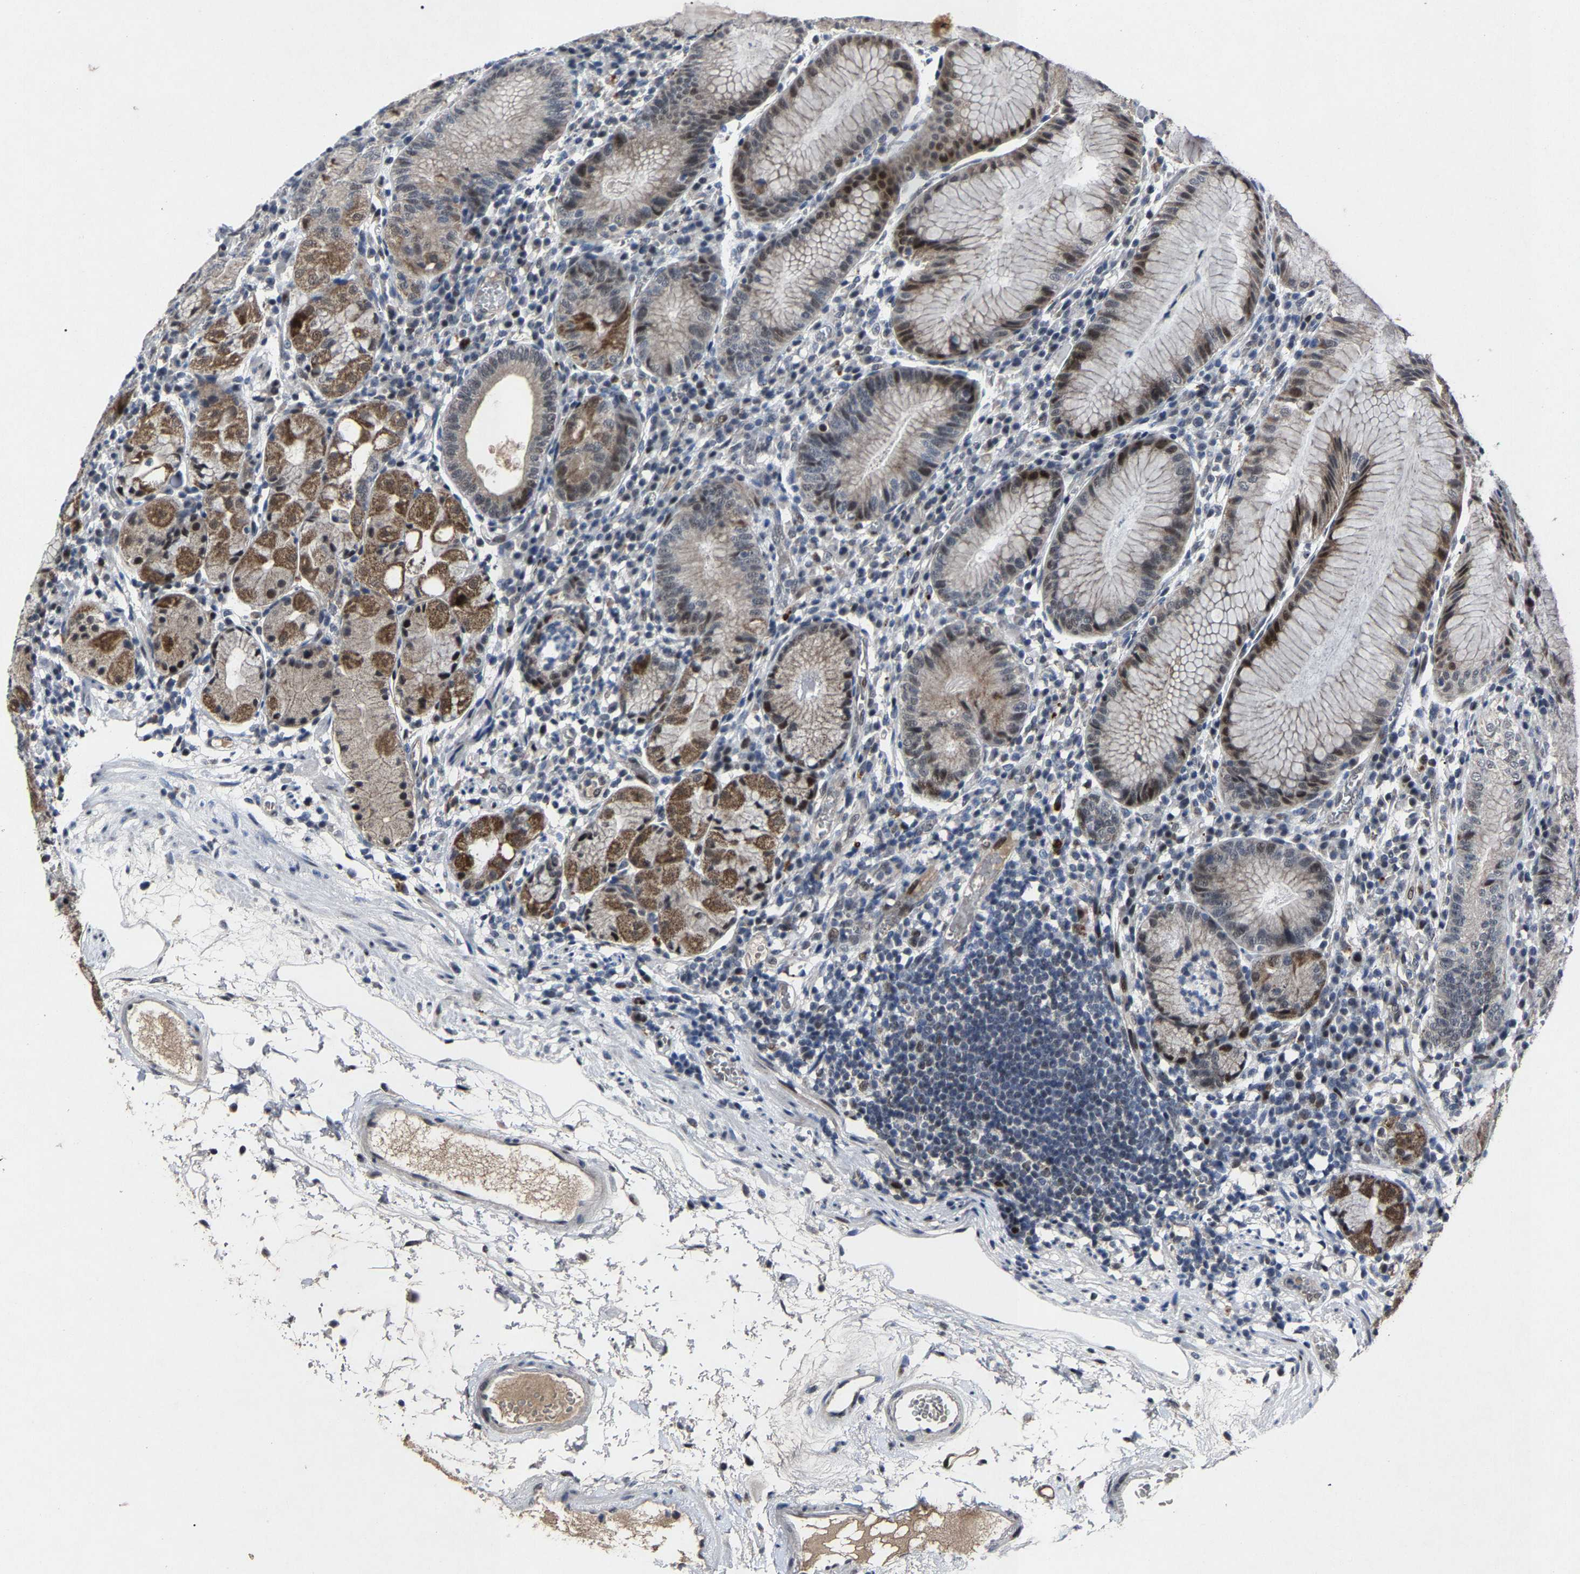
{"staining": {"intensity": "moderate", "quantity": ">75%", "location": "cytoplasmic/membranous,nuclear"}, "tissue": "stomach", "cell_type": "Glandular cells", "image_type": "normal", "snomed": [{"axis": "morphology", "description": "Normal tissue, NOS"}, {"axis": "topography", "description": "Stomach"}, {"axis": "topography", "description": "Stomach, lower"}], "caption": "This is an image of IHC staining of normal stomach, which shows moderate expression in the cytoplasmic/membranous,nuclear of glandular cells.", "gene": "LSM8", "patient": {"sex": "female", "age": 75}}